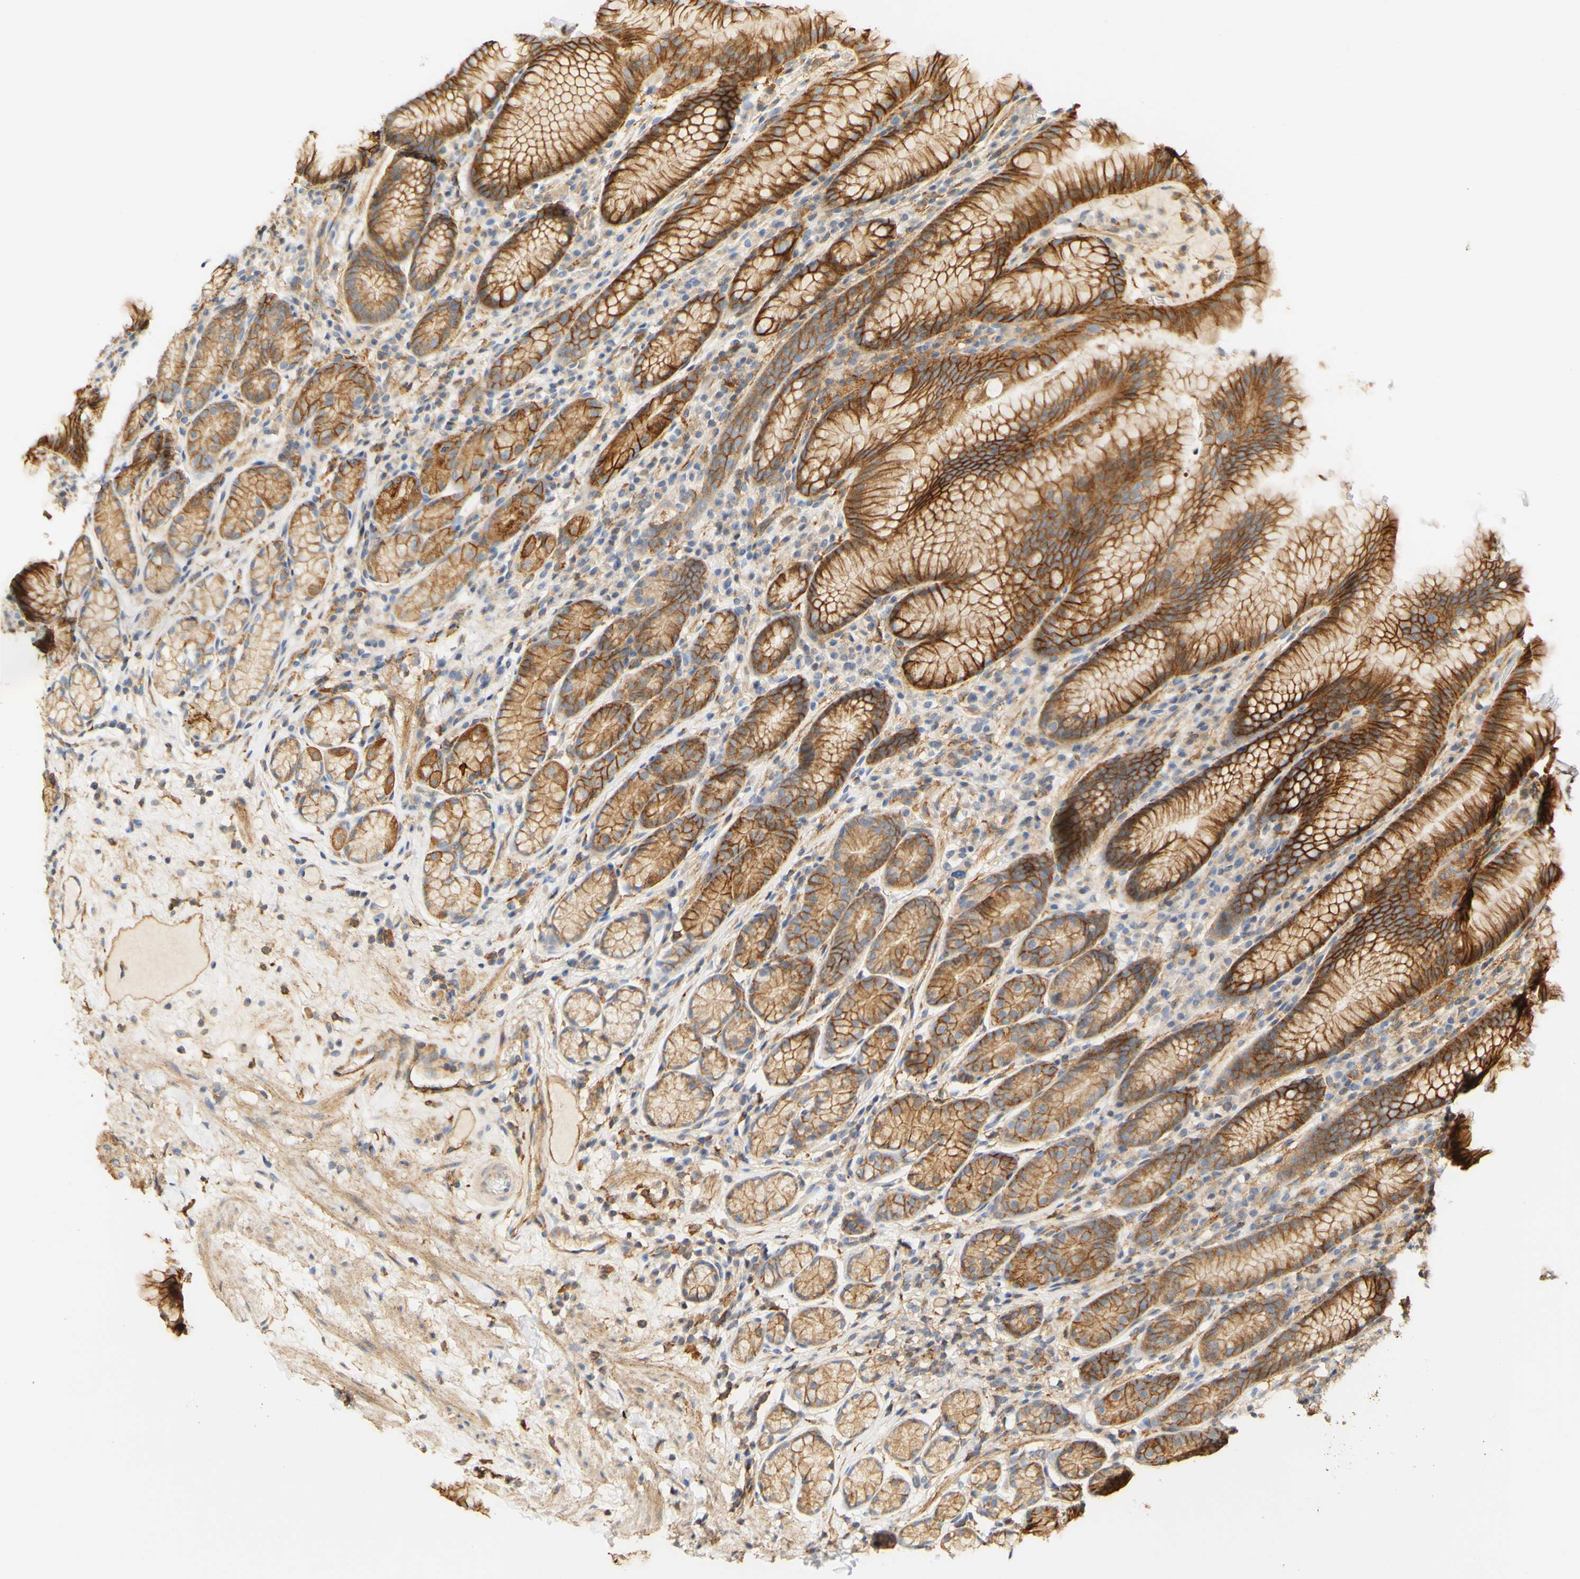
{"staining": {"intensity": "strong", "quantity": ">75%", "location": "cytoplasmic/membranous"}, "tissue": "stomach", "cell_type": "Glandular cells", "image_type": "normal", "snomed": [{"axis": "morphology", "description": "Normal tissue, NOS"}, {"axis": "topography", "description": "Stomach, lower"}], "caption": "Stomach stained with DAB (3,3'-diaminobenzidine) IHC reveals high levels of strong cytoplasmic/membranous staining in approximately >75% of glandular cells. The staining was performed using DAB (3,3'-diaminobenzidine), with brown indicating positive protein expression. Nuclei are stained blue with hematoxylin.", "gene": "PCDH7", "patient": {"sex": "male", "age": 52}}